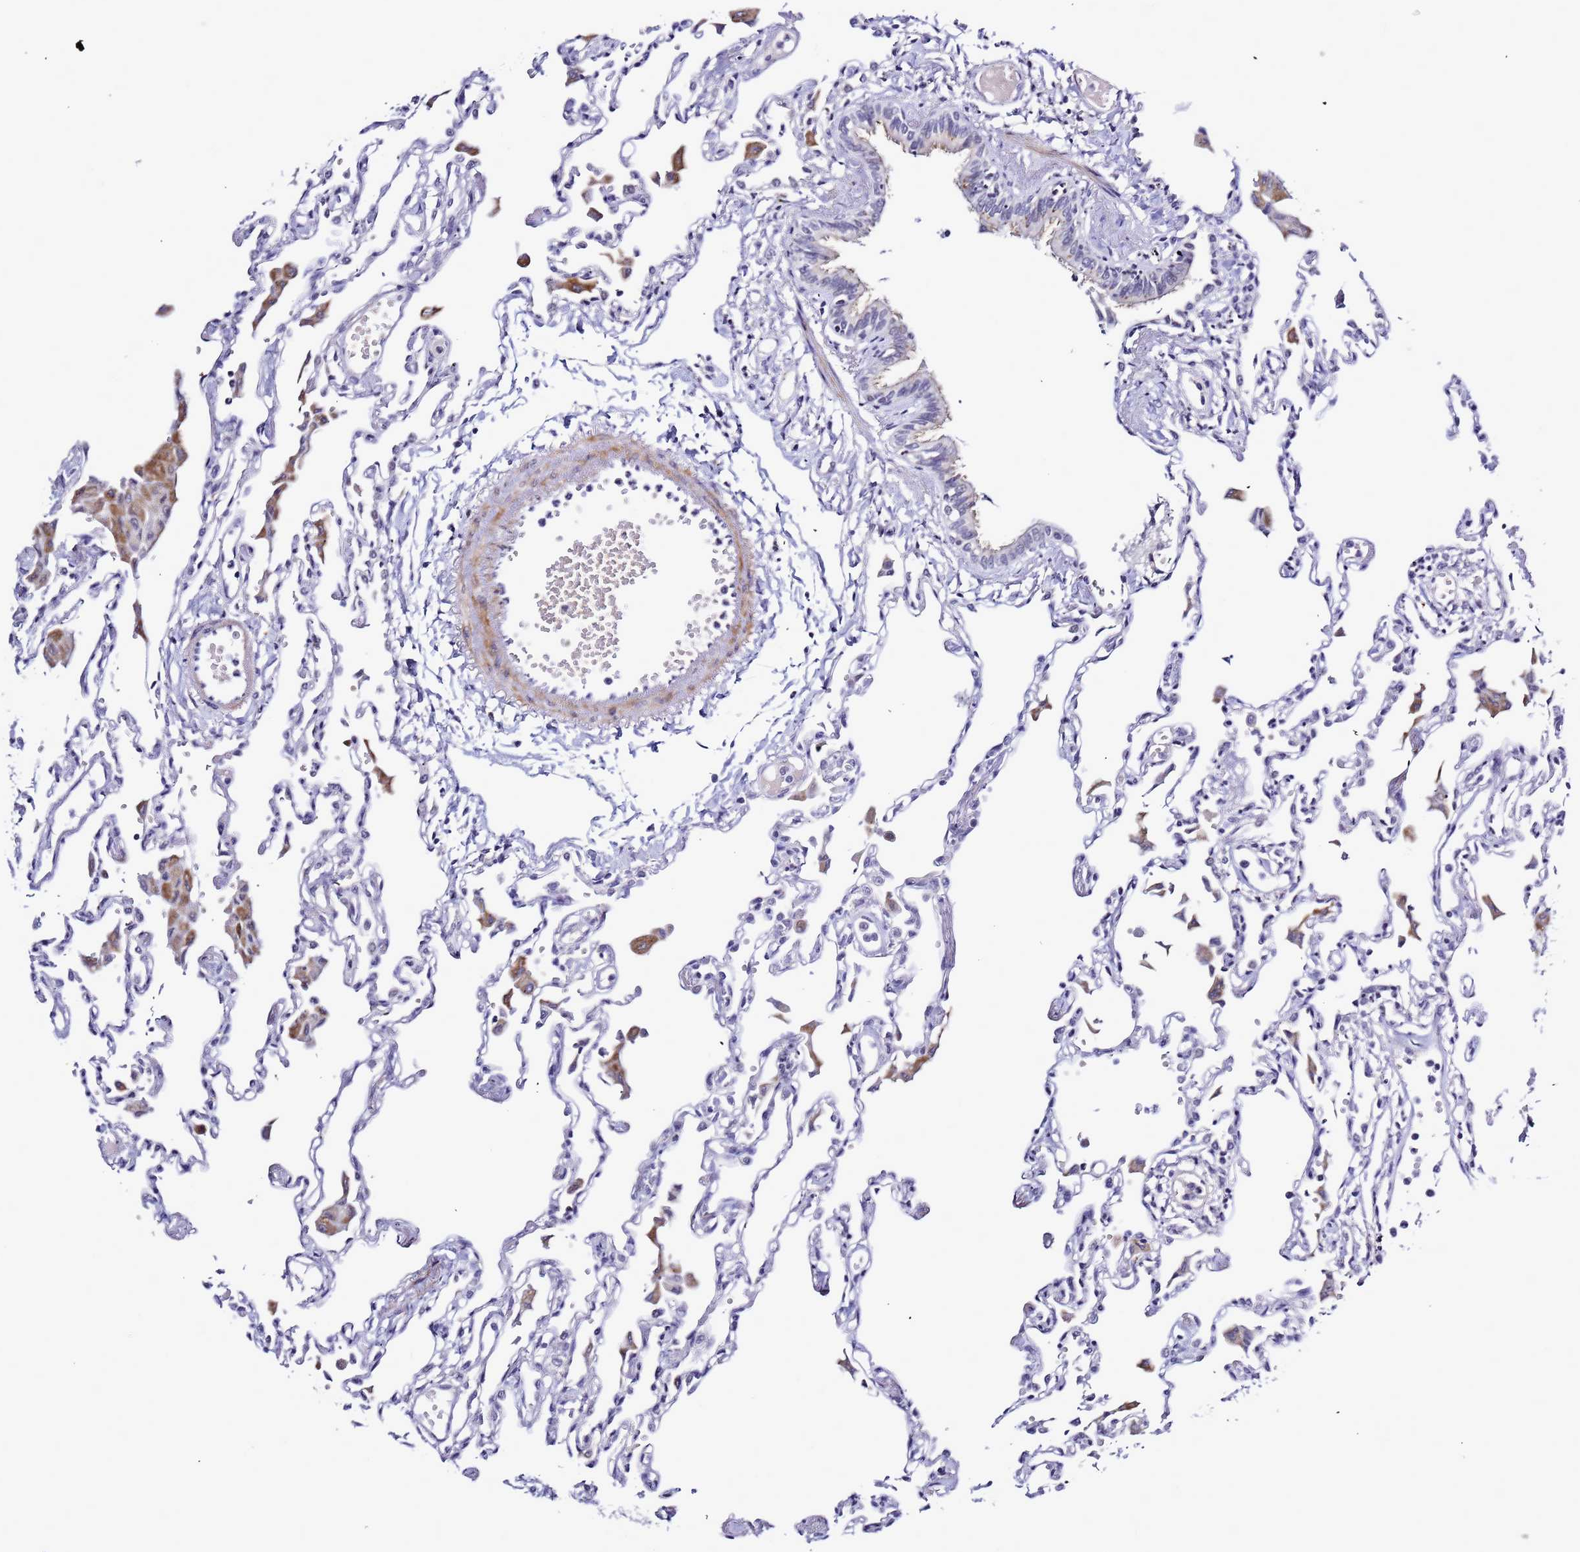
{"staining": {"intensity": "negative", "quantity": "none", "location": "none"}, "tissue": "lung", "cell_type": "Alveolar cells", "image_type": "normal", "snomed": [{"axis": "morphology", "description": "Normal tissue, NOS"}, {"axis": "topography", "description": "Bronchus"}, {"axis": "topography", "description": "Lung"}], "caption": "High magnification brightfield microscopy of normal lung stained with DAB (brown) and counterstained with hematoxylin (blue): alveolar cells show no significant expression.", "gene": "CXorf65", "patient": {"sex": "female", "age": 49}}